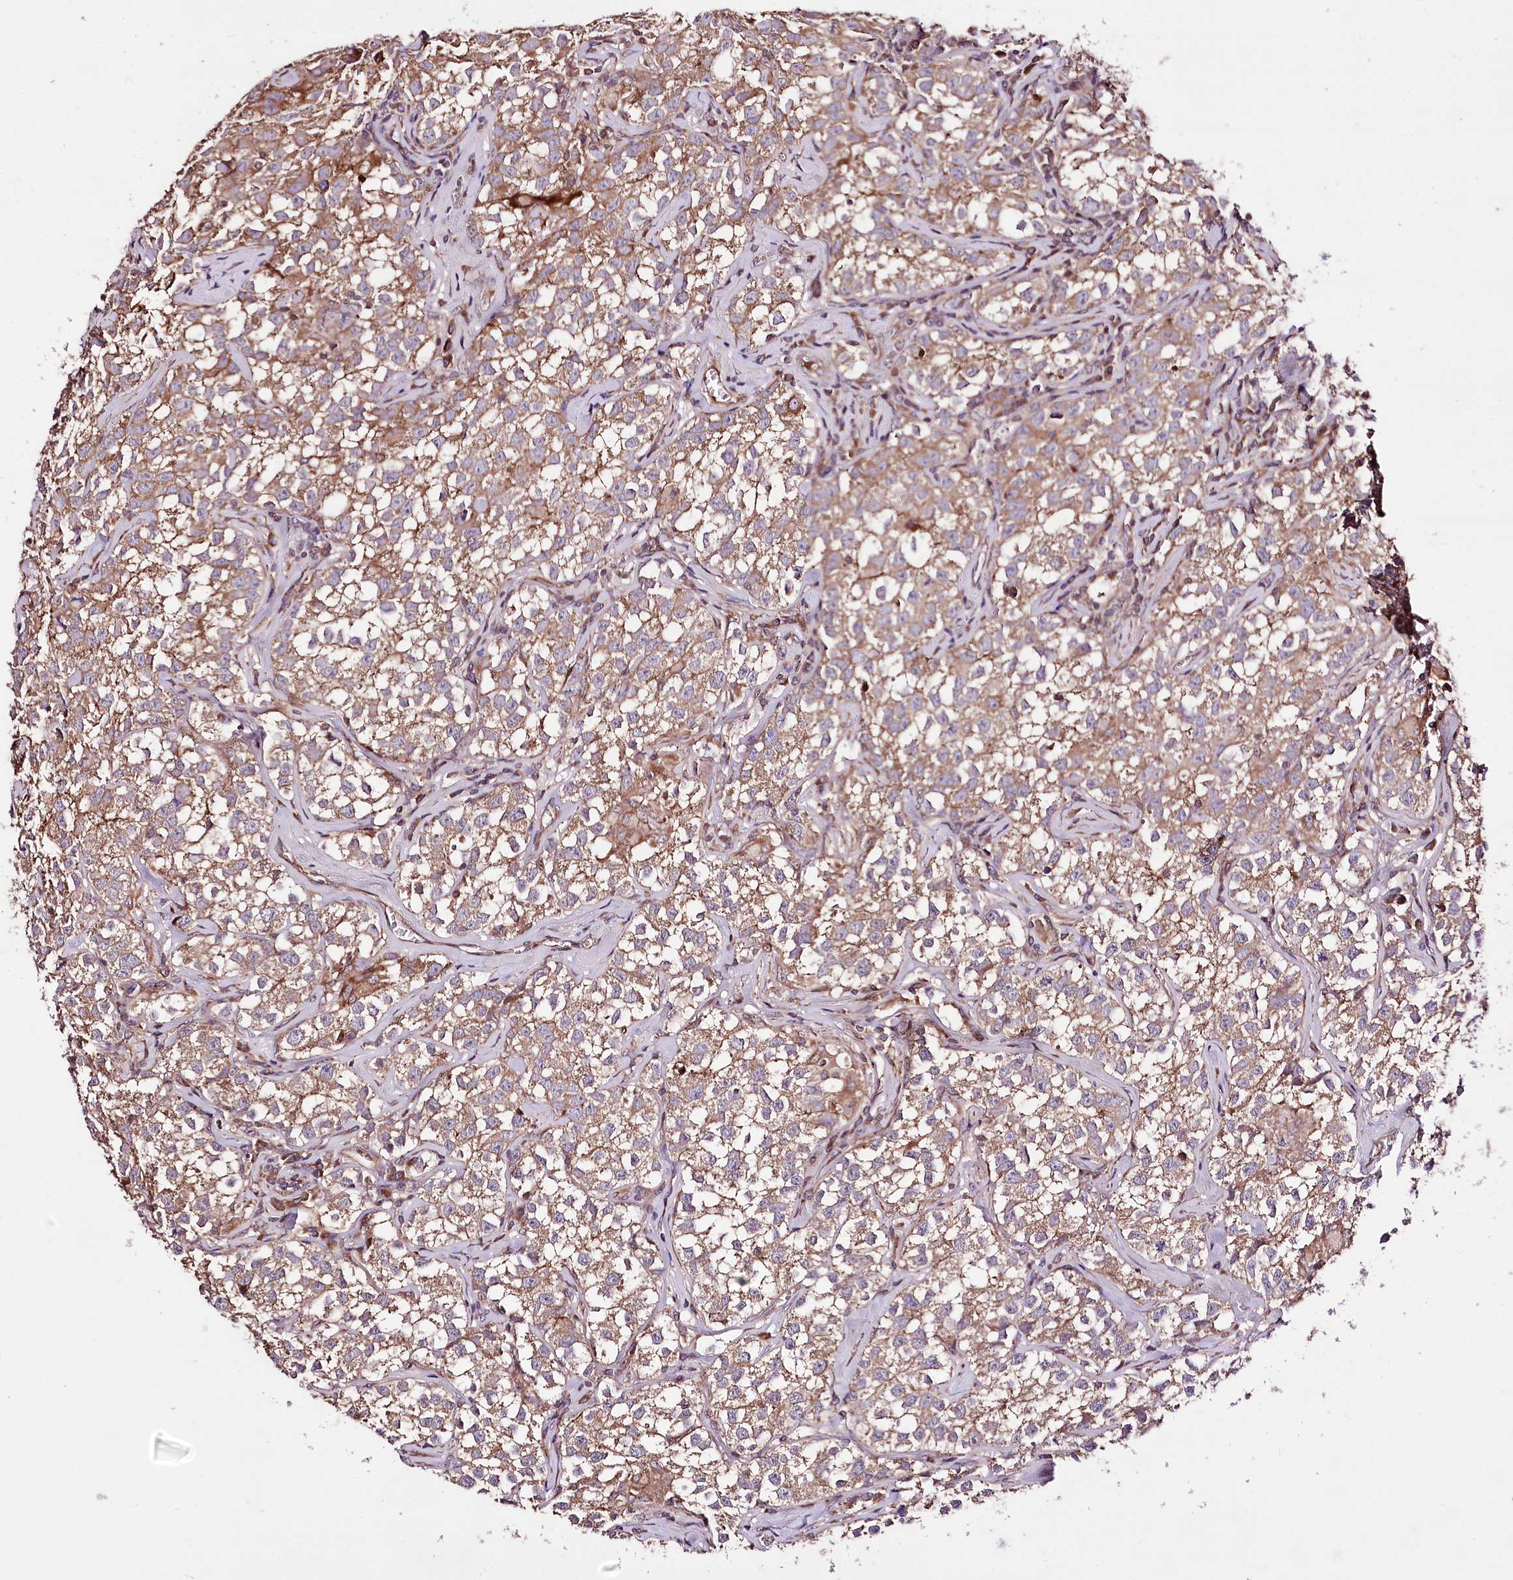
{"staining": {"intensity": "moderate", "quantity": ">75%", "location": "cytoplasmic/membranous"}, "tissue": "testis cancer", "cell_type": "Tumor cells", "image_type": "cancer", "snomed": [{"axis": "morphology", "description": "Seminoma, NOS"}, {"axis": "morphology", "description": "Carcinoma, Embryonal, NOS"}, {"axis": "topography", "description": "Testis"}], "caption": "Seminoma (testis) was stained to show a protein in brown. There is medium levels of moderate cytoplasmic/membranous positivity in approximately >75% of tumor cells.", "gene": "WWC1", "patient": {"sex": "male", "age": 43}}